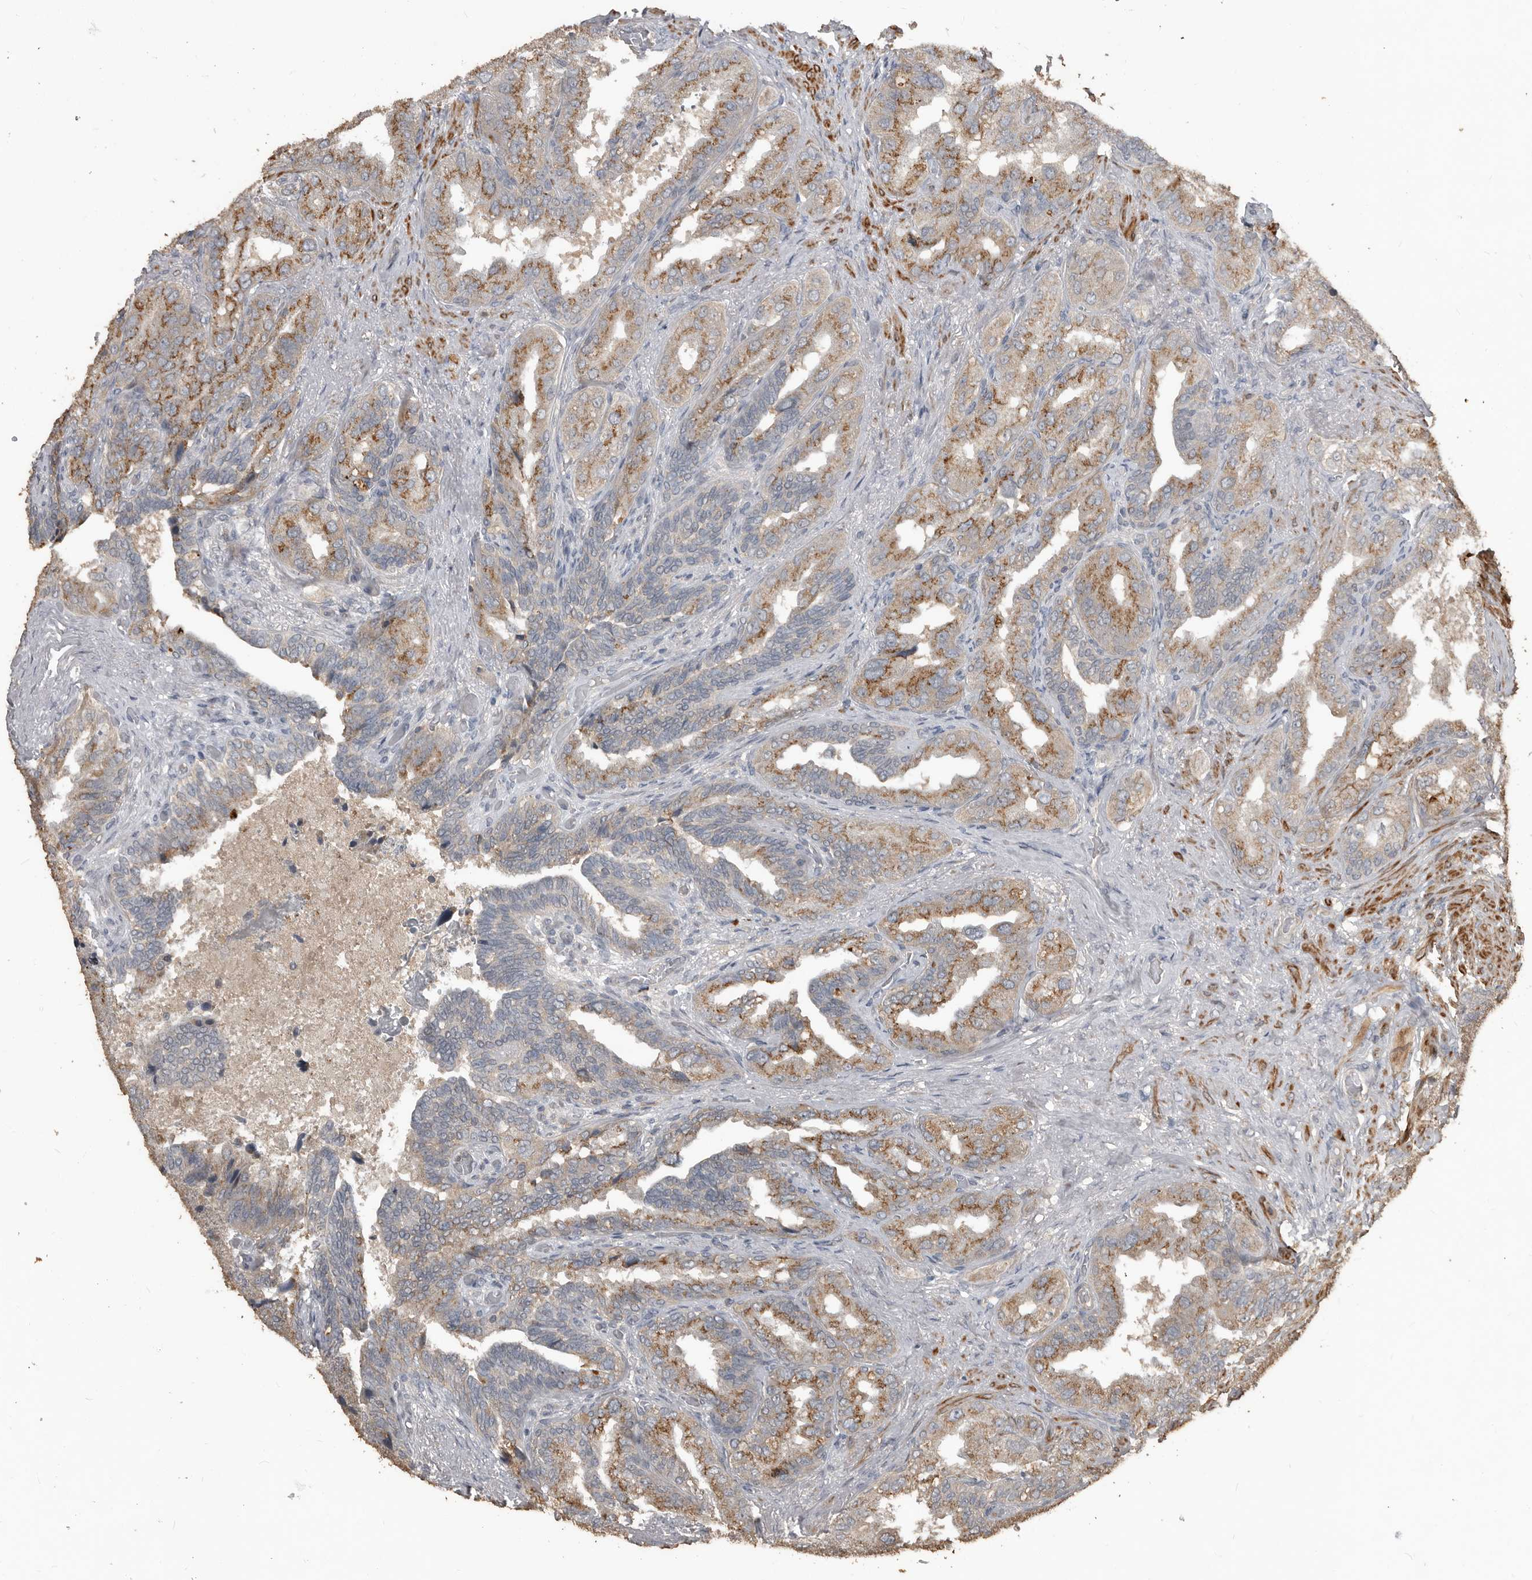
{"staining": {"intensity": "weak", "quantity": ">75%", "location": "cytoplasmic/membranous"}, "tissue": "seminal vesicle", "cell_type": "Glandular cells", "image_type": "normal", "snomed": [{"axis": "morphology", "description": "Normal tissue, NOS"}, {"axis": "topography", "description": "Seminal veicle"}, {"axis": "topography", "description": "Peripheral nerve tissue"}], "caption": "Glandular cells exhibit weak cytoplasmic/membranous positivity in approximately >75% of cells in benign seminal vesicle. (DAB (3,3'-diaminobenzidine) = brown stain, brightfield microscopy at high magnification).", "gene": "BAMBI", "patient": {"sex": "male", "age": 63}}